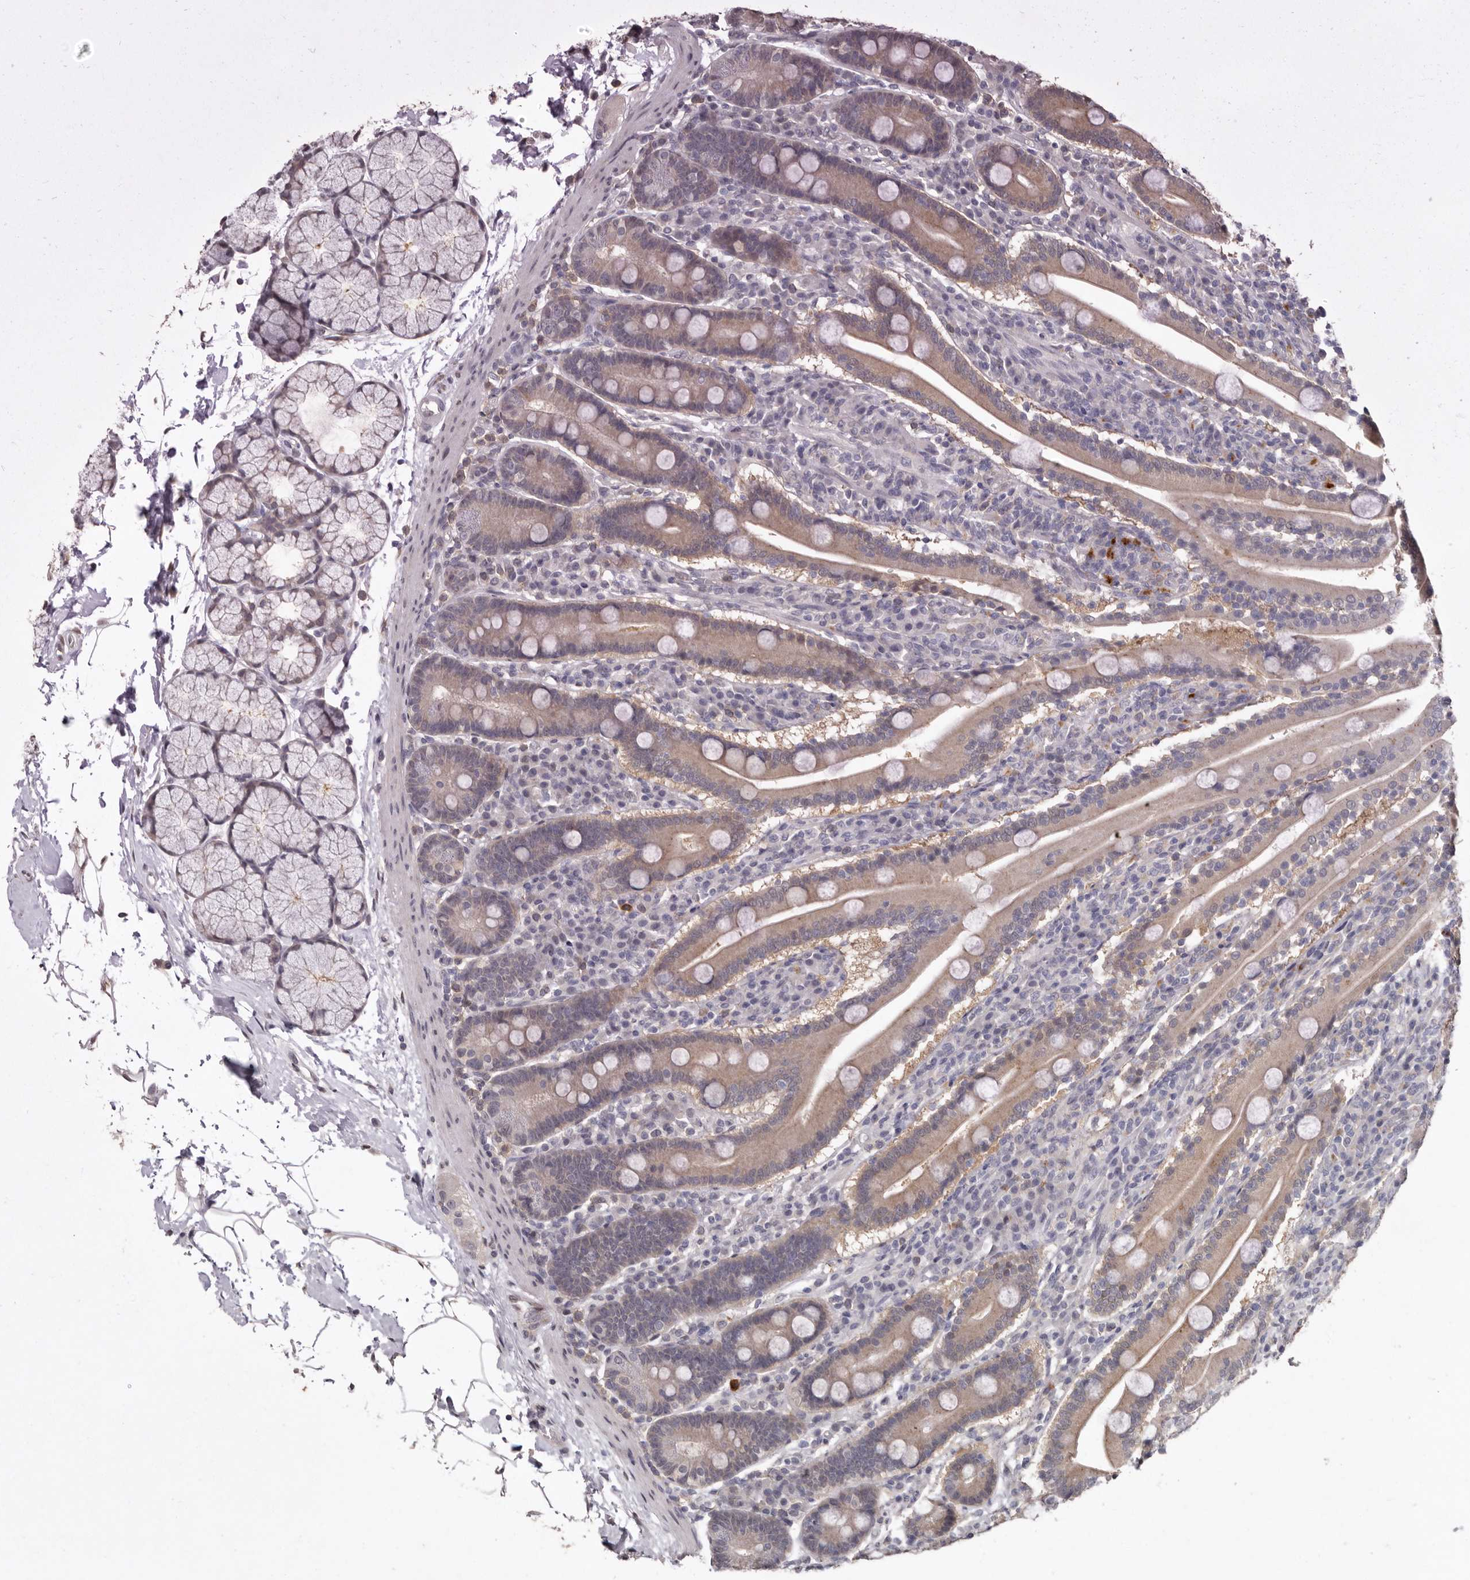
{"staining": {"intensity": "weak", "quantity": "25%-75%", "location": "cytoplasmic/membranous"}, "tissue": "duodenum", "cell_type": "Glandular cells", "image_type": "normal", "snomed": [{"axis": "morphology", "description": "Normal tissue, NOS"}, {"axis": "topography", "description": "Duodenum"}], "caption": "The micrograph demonstrates immunohistochemical staining of normal duodenum. There is weak cytoplasmic/membranous staining is appreciated in approximately 25%-75% of glandular cells.", "gene": "SULT1E1", "patient": {"sex": "male", "age": 35}}